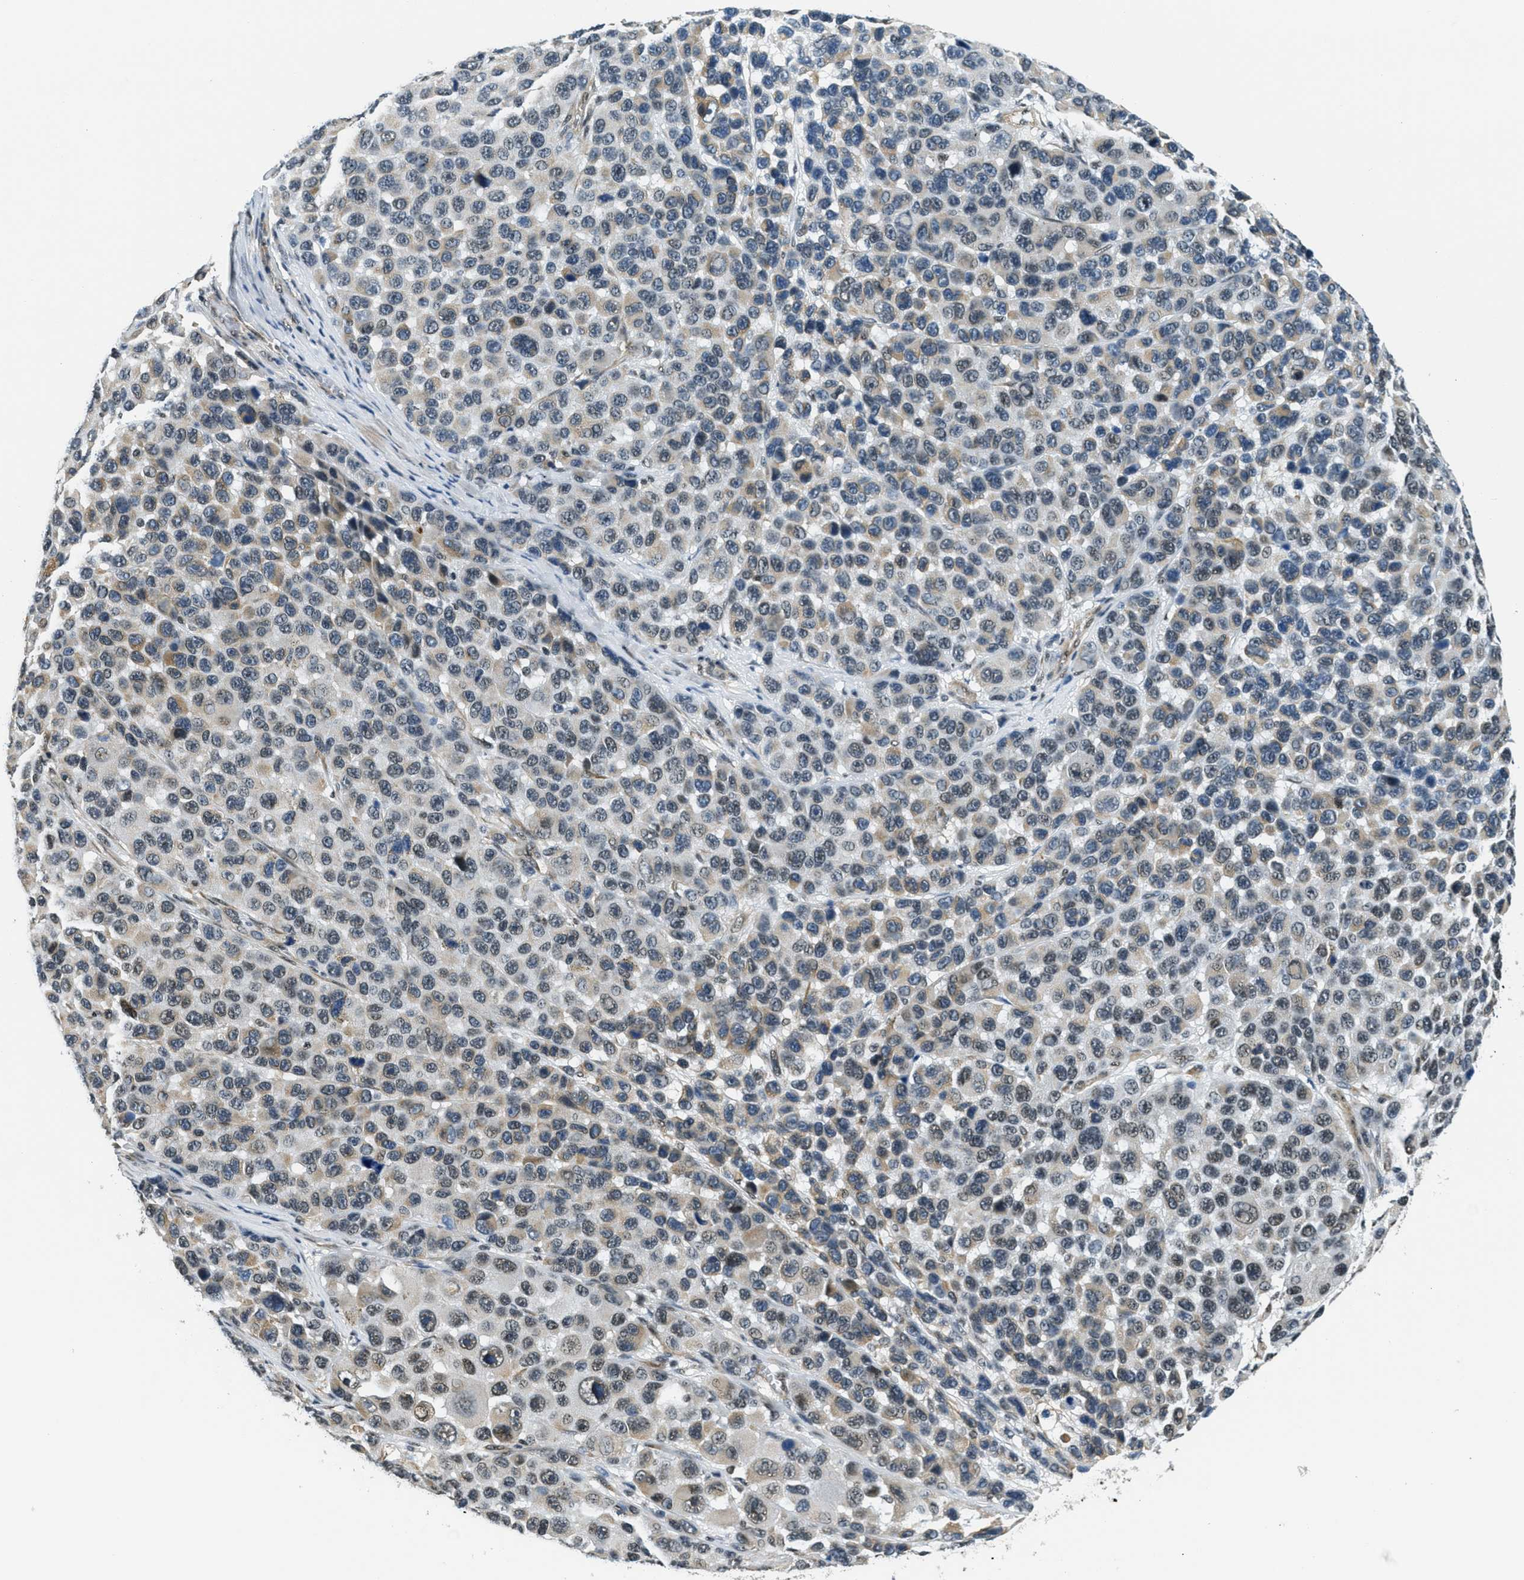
{"staining": {"intensity": "weak", "quantity": "25%-75%", "location": "nuclear"}, "tissue": "melanoma", "cell_type": "Tumor cells", "image_type": "cancer", "snomed": [{"axis": "morphology", "description": "Malignant melanoma, NOS"}, {"axis": "topography", "description": "Skin"}], "caption": "Melanoma was stained to show a protein in brown. There is low levels of weak nuclear expression in approximately 25%-75% of tumor cells.", "gene": "CFAP36", "patient": {"sex": "male", "age": 53}}